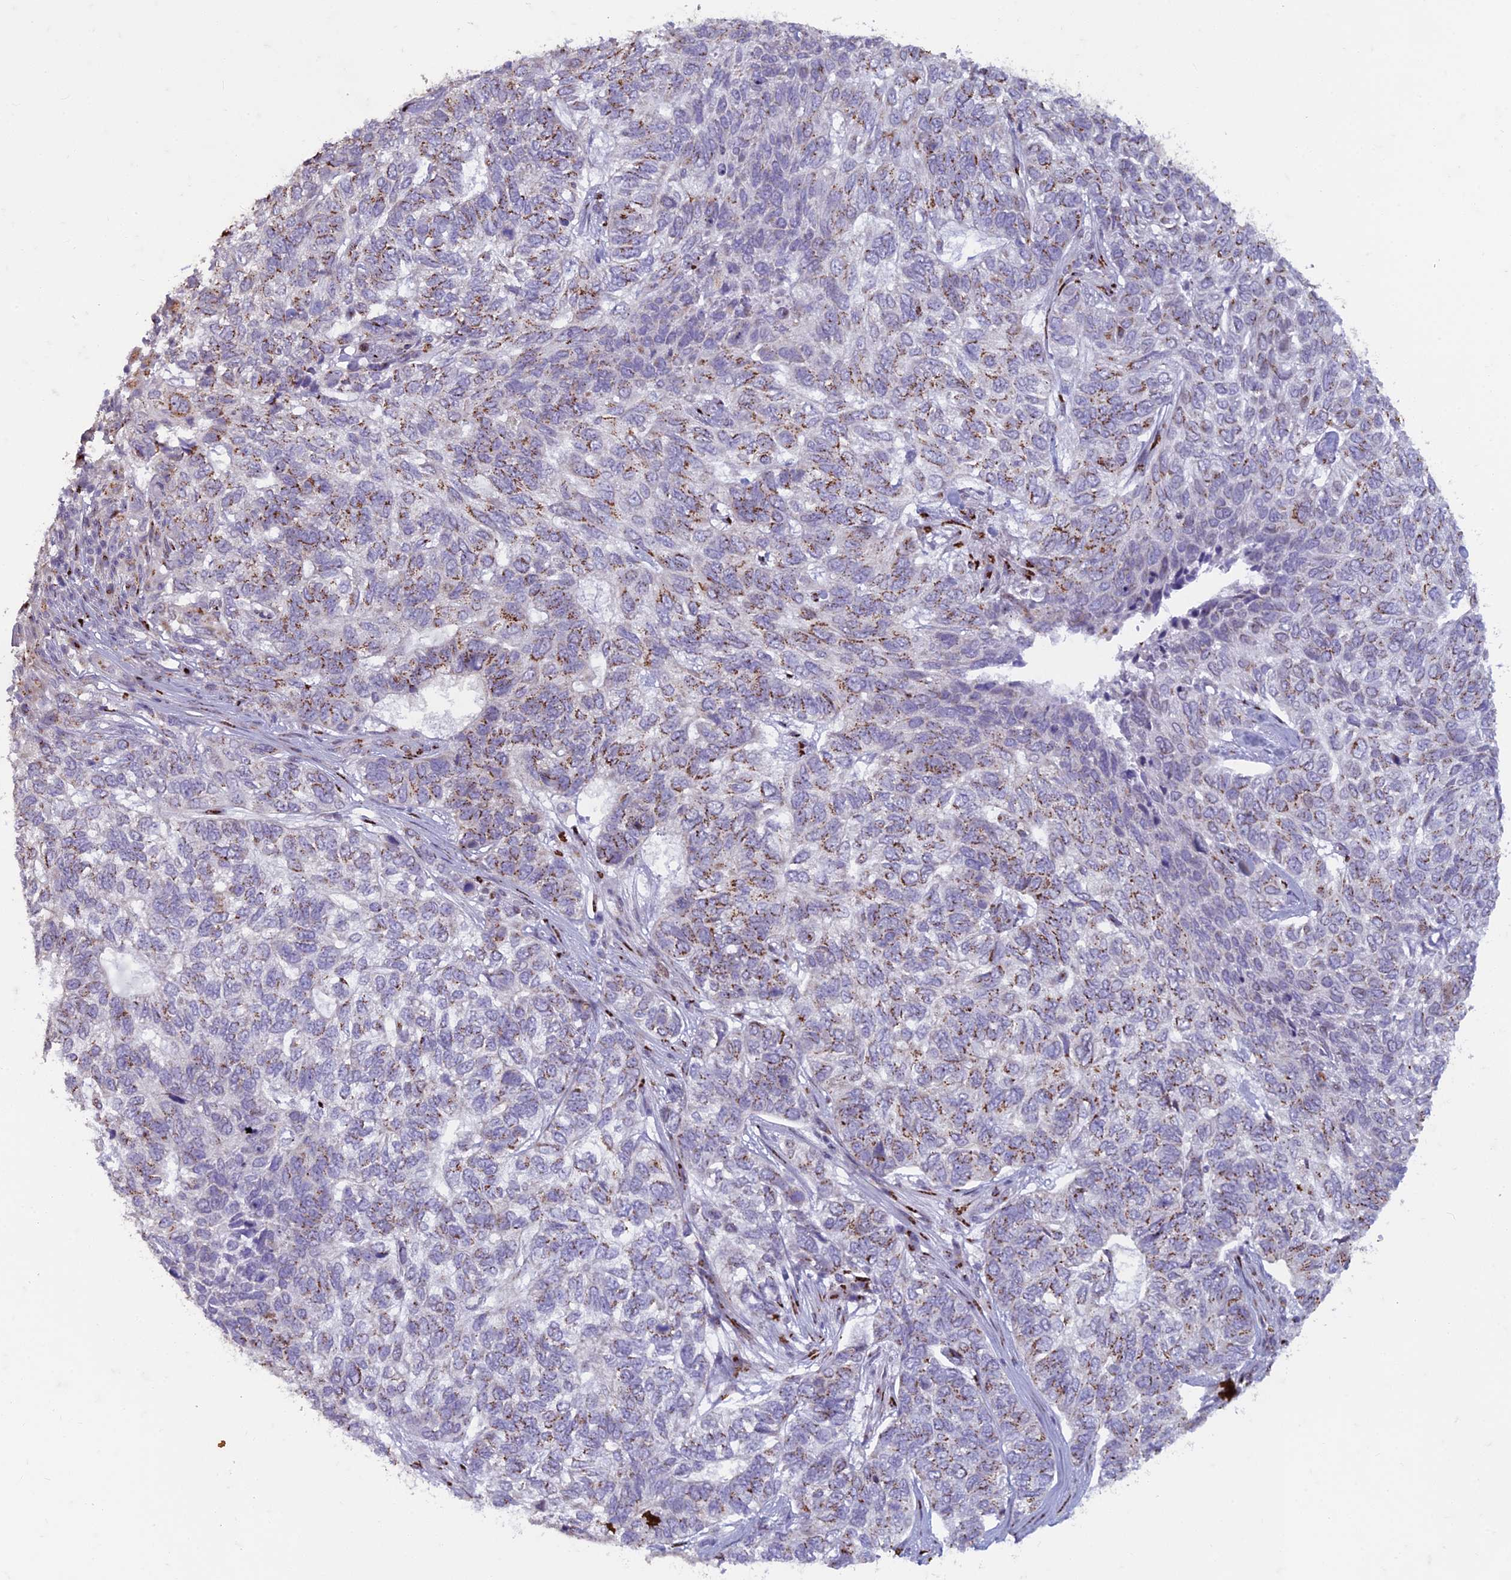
{"staining": {"intensity": "moderate", "quantity": "<25%", "location": "cytoplasmic/membranous"}, "tissue": "skin cancer", "cell_type": "Tumor cells", "image_type": "cancer", "snomed": [{"axis": "morphology", "description": "Basal cell carcinoma"}, {"axis": "topography", "description": "Skin"}], "caption": "Skin cancer was stained to show a protein in brown. There is low levels of moderate cytoplasmic/membranous positivity in about <25% of tumor cells.", "gene": "FAM3C", "patient": {"sex": "female", "age": 65}}